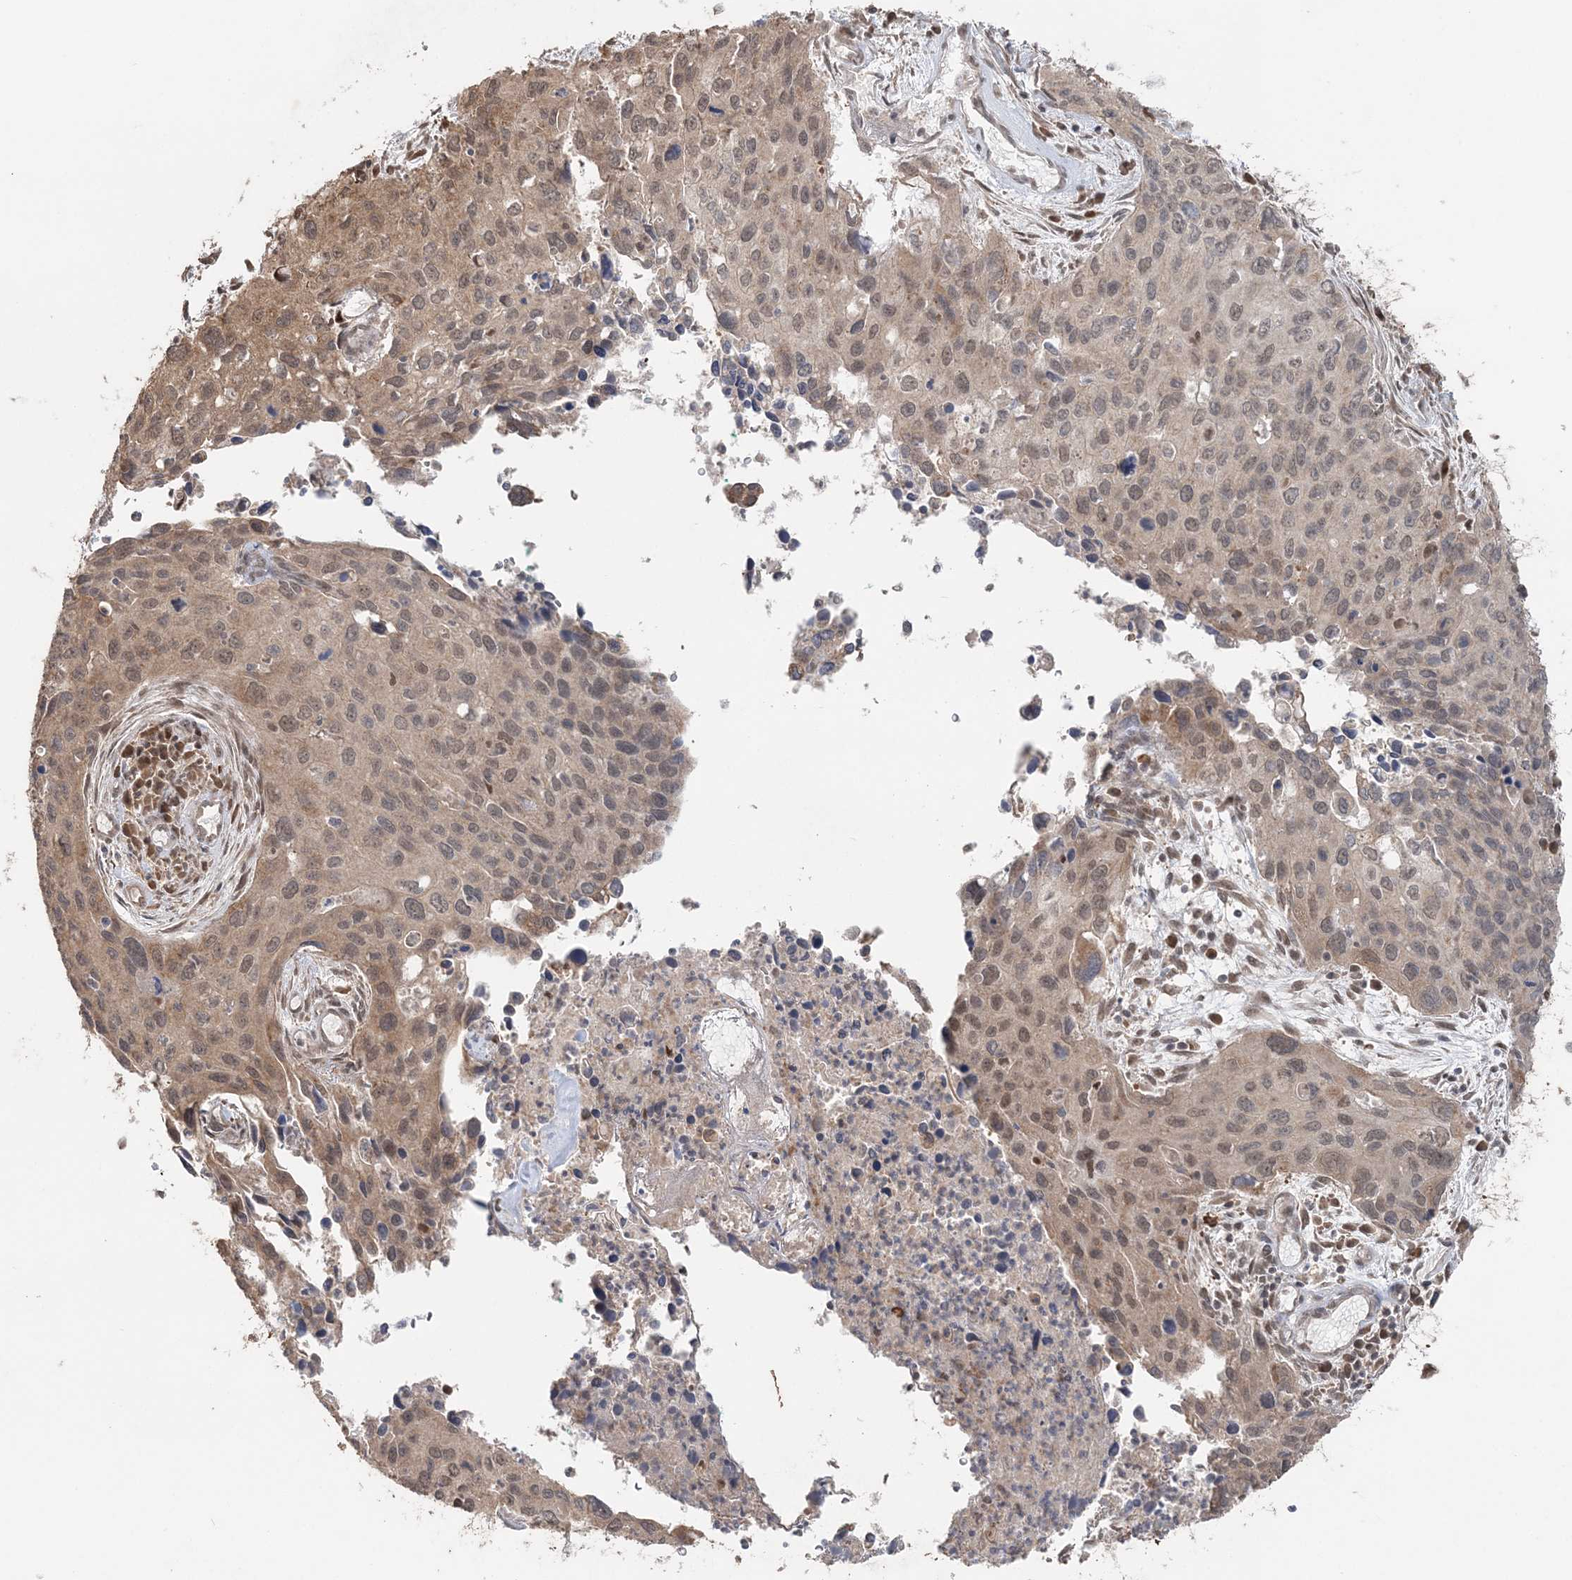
{"staining": {"intensity": "moderate", "quantity": ">75%", "location": "cytoplasmic/membranous,nuclear"}, "tissue": "cervical cancer", "cell_type": "Tumor cells", "image_type": "cancer", "snomed": [{"axis": "morphology", "description": "Squamous cell carcinoma, NOS"}, {"axis": "topography", "description": "Cervix"}], "caption": "Approximately >75% of tumor cells in cervical squamous cell carcinoma exhibit moderate cytoplasmic/membranous and nuclear protein staining as visualized by brown immunohistochemical staining.", "gene": "SLU7", "patient": {"sex": "female", "age": 55}}